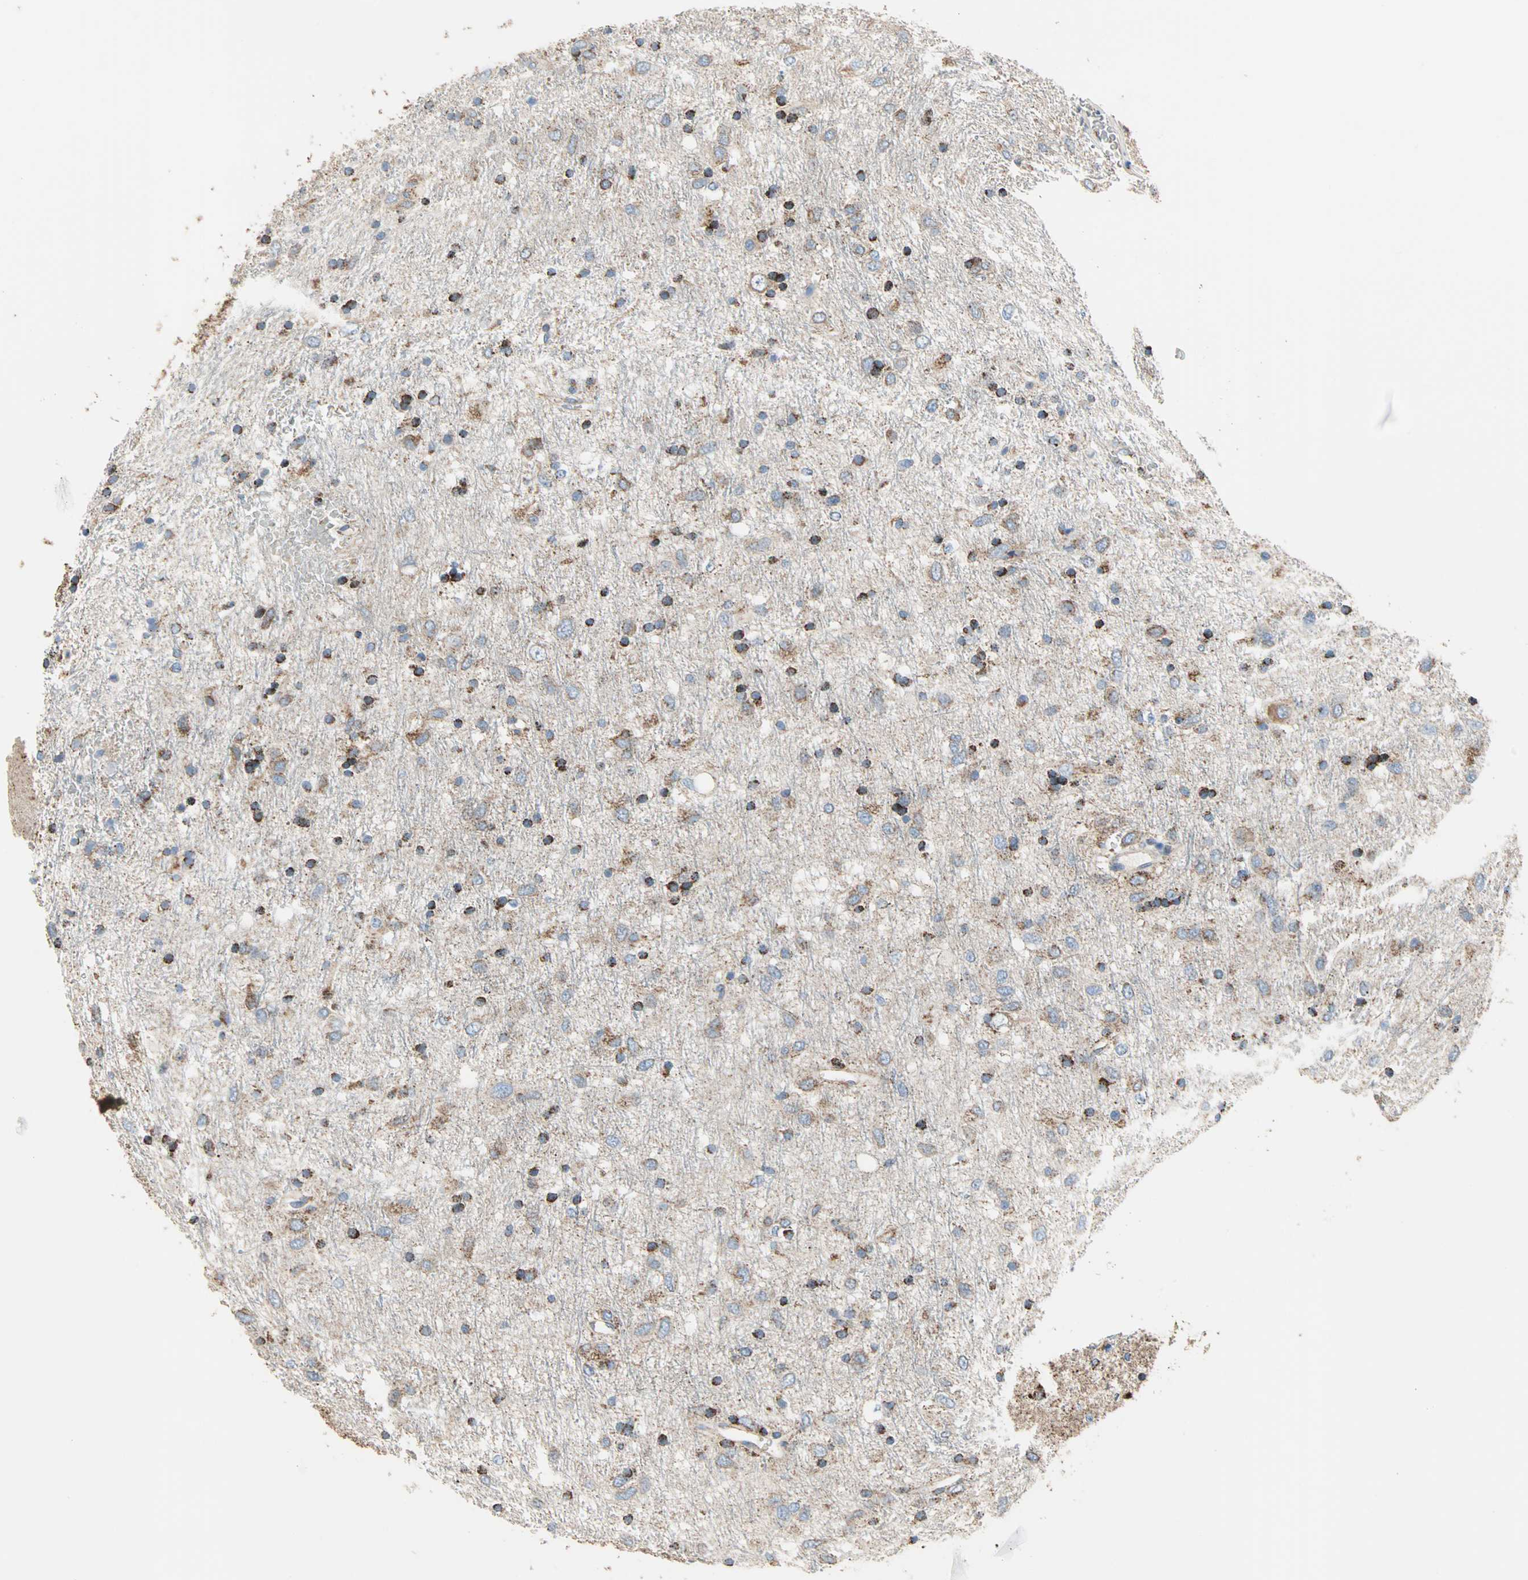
{"staining": {"intensity": "strong", "quantity": "25%-75%", "location": "cytoplasmic/membranous"}, "tissue": "glioma", "cell_type": "Tumor cells", "image_type": "cancer", "snomed": [{"axis": "morphology", "description": "Glioma, malignant, Low grade"}, {"axis": "topography", "description": "Brain"}], "caption": "Immunohistochemistry (IHC) of glioma reveals high levels of strong cytoplasmic/membranous positivity in approximately 25%-75% of tumor cells.", "gene": "TST", "patient": {"sex": "male", "age": 77}}